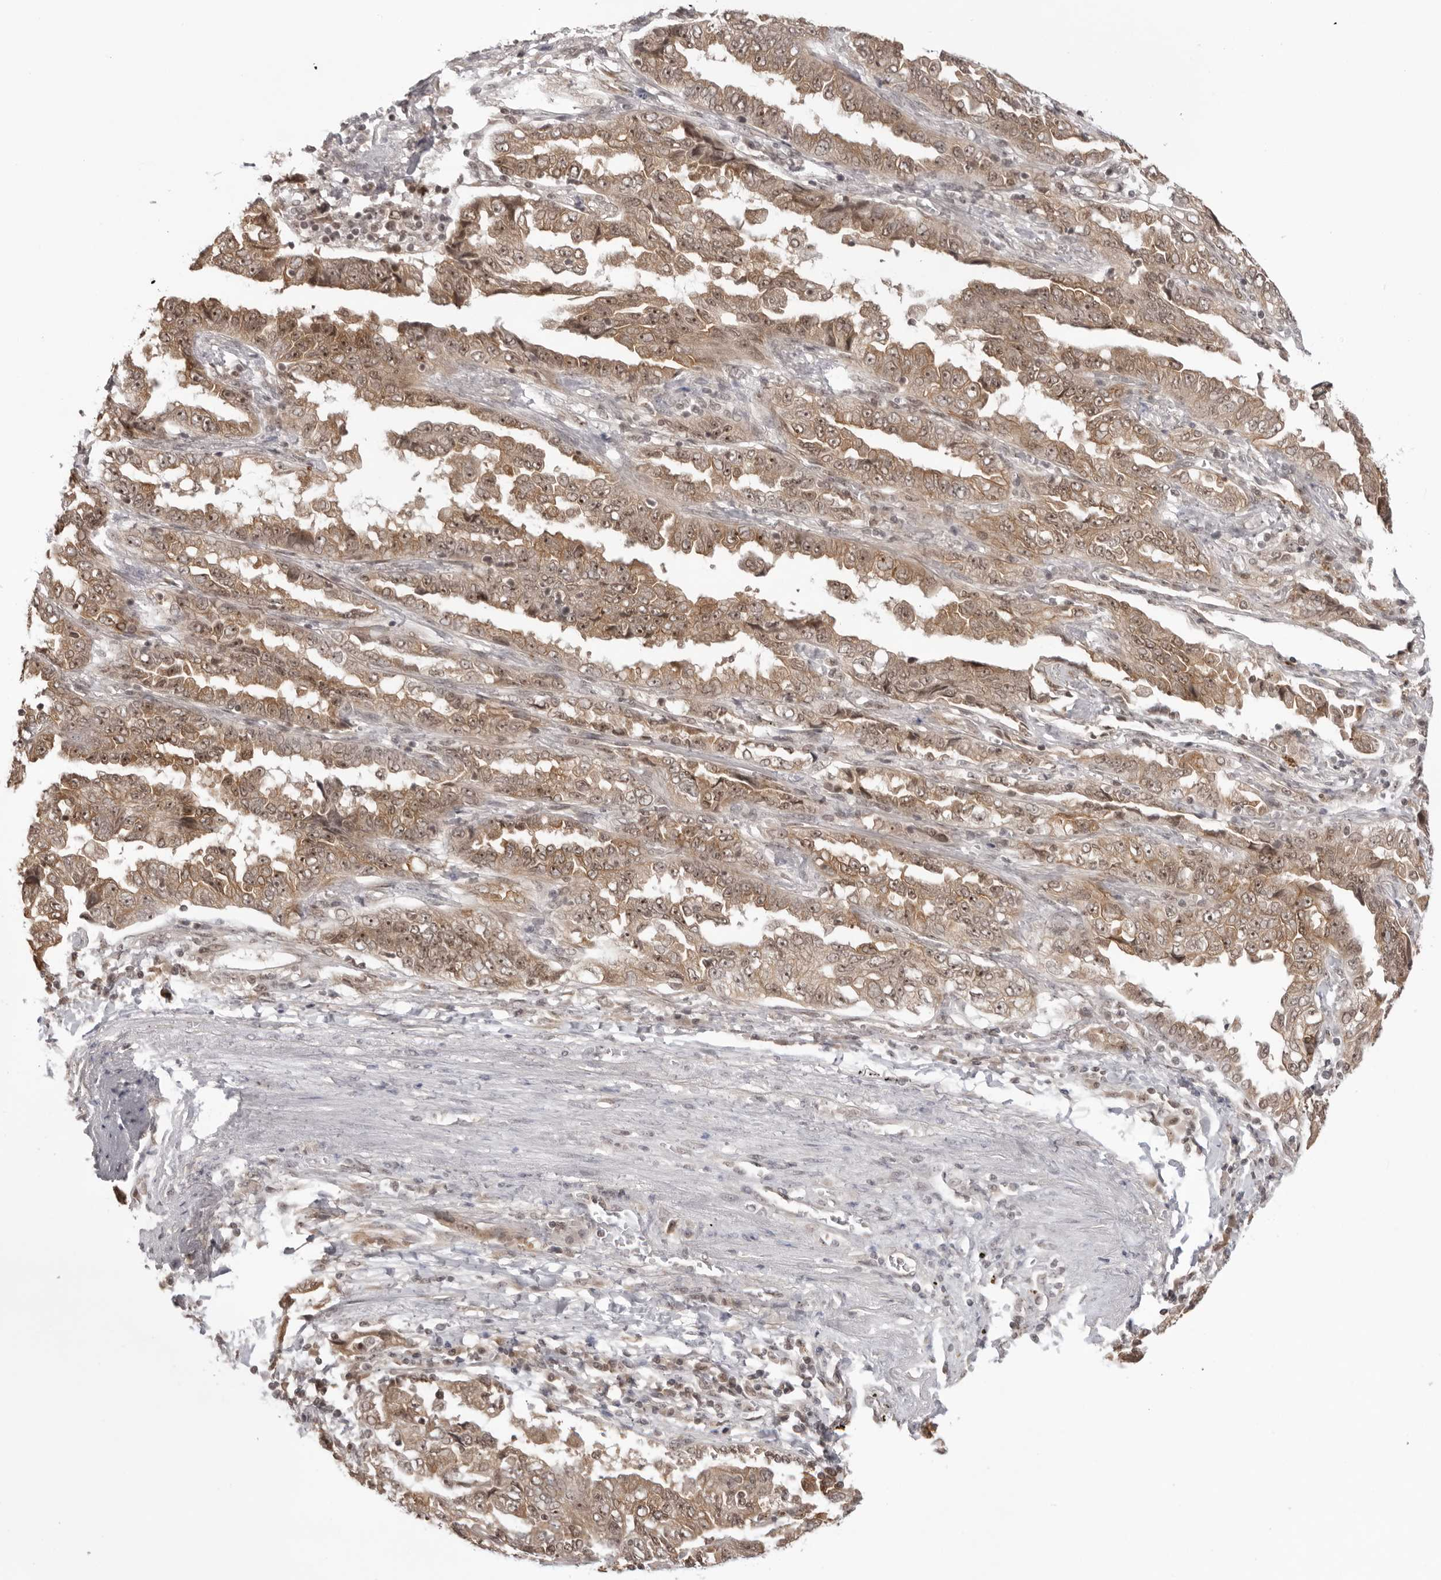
{"staining": {"intensity": "moderate", "quantity": ">75%", "location": "cytoplasmic/membranous,nuclear"}, "tissue": "lung cancer", "cell_type": "Tumor cells", "image_type": "cancer", "snomed": [{"axis": "morphology", "description": "Adenocarcinoma, NOS"}, {"axis": "topography", "description": "Lung"}], "caption": "The photomicrograph exhibits immunohistochemical staining of lung cancer. There is moderate cytoplasmic/membranous and nuclear staining is identified in about >75% of tumor cells. The staining is performed using DAB (3,3'-diaminobenzidine) brown chromogen to label protein expression. The nuclei are counter-stained blue using hematoxylin.", "gene": "EXOSC10", "patient": {"sex": "female", "age": 51}}